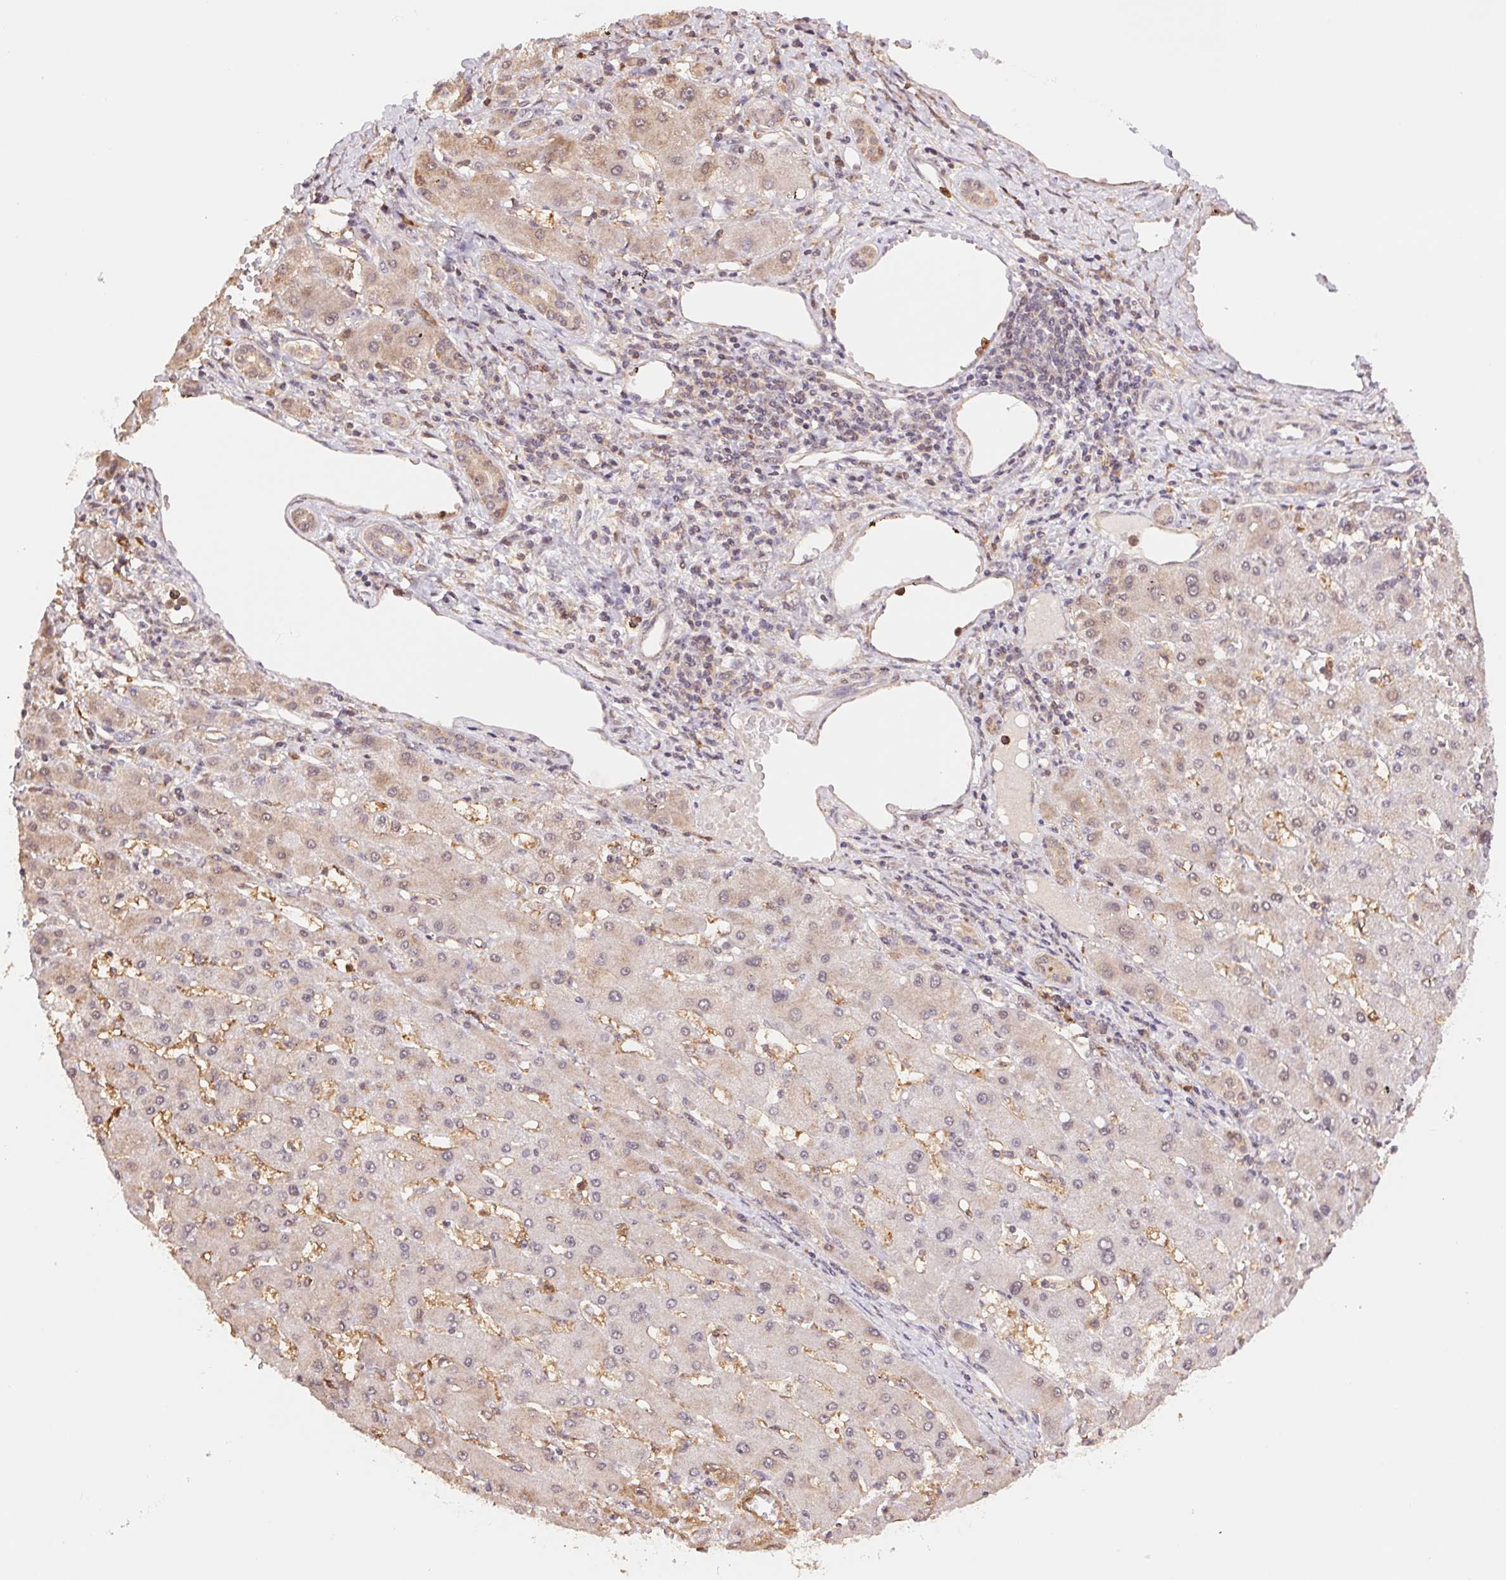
{"staining": {"intensity": "weak", "quantity": "<25%", "location": "cytoplasmic/membranous,nuclear"}, "tissue": "liver cancer", "cell_type": "Tumor cells", "image_type": "cancer", "snomed": [{"axis": "morphology", "description": "Cholangiocarcinoma"}, {"axis": "topography", "description": "Liver"}], "caption": "The image demonstrates no staining of tumor cells in liver cancer. The staining was performed using DAB (3,3'-diaminobenzidine) to visualize the protein expression in brown, while the nuclei were stained in blue with hematoxylin (Magnification: 20x).", "gene": "CDC123", "patient": {"sex": "male", "age": 59}}